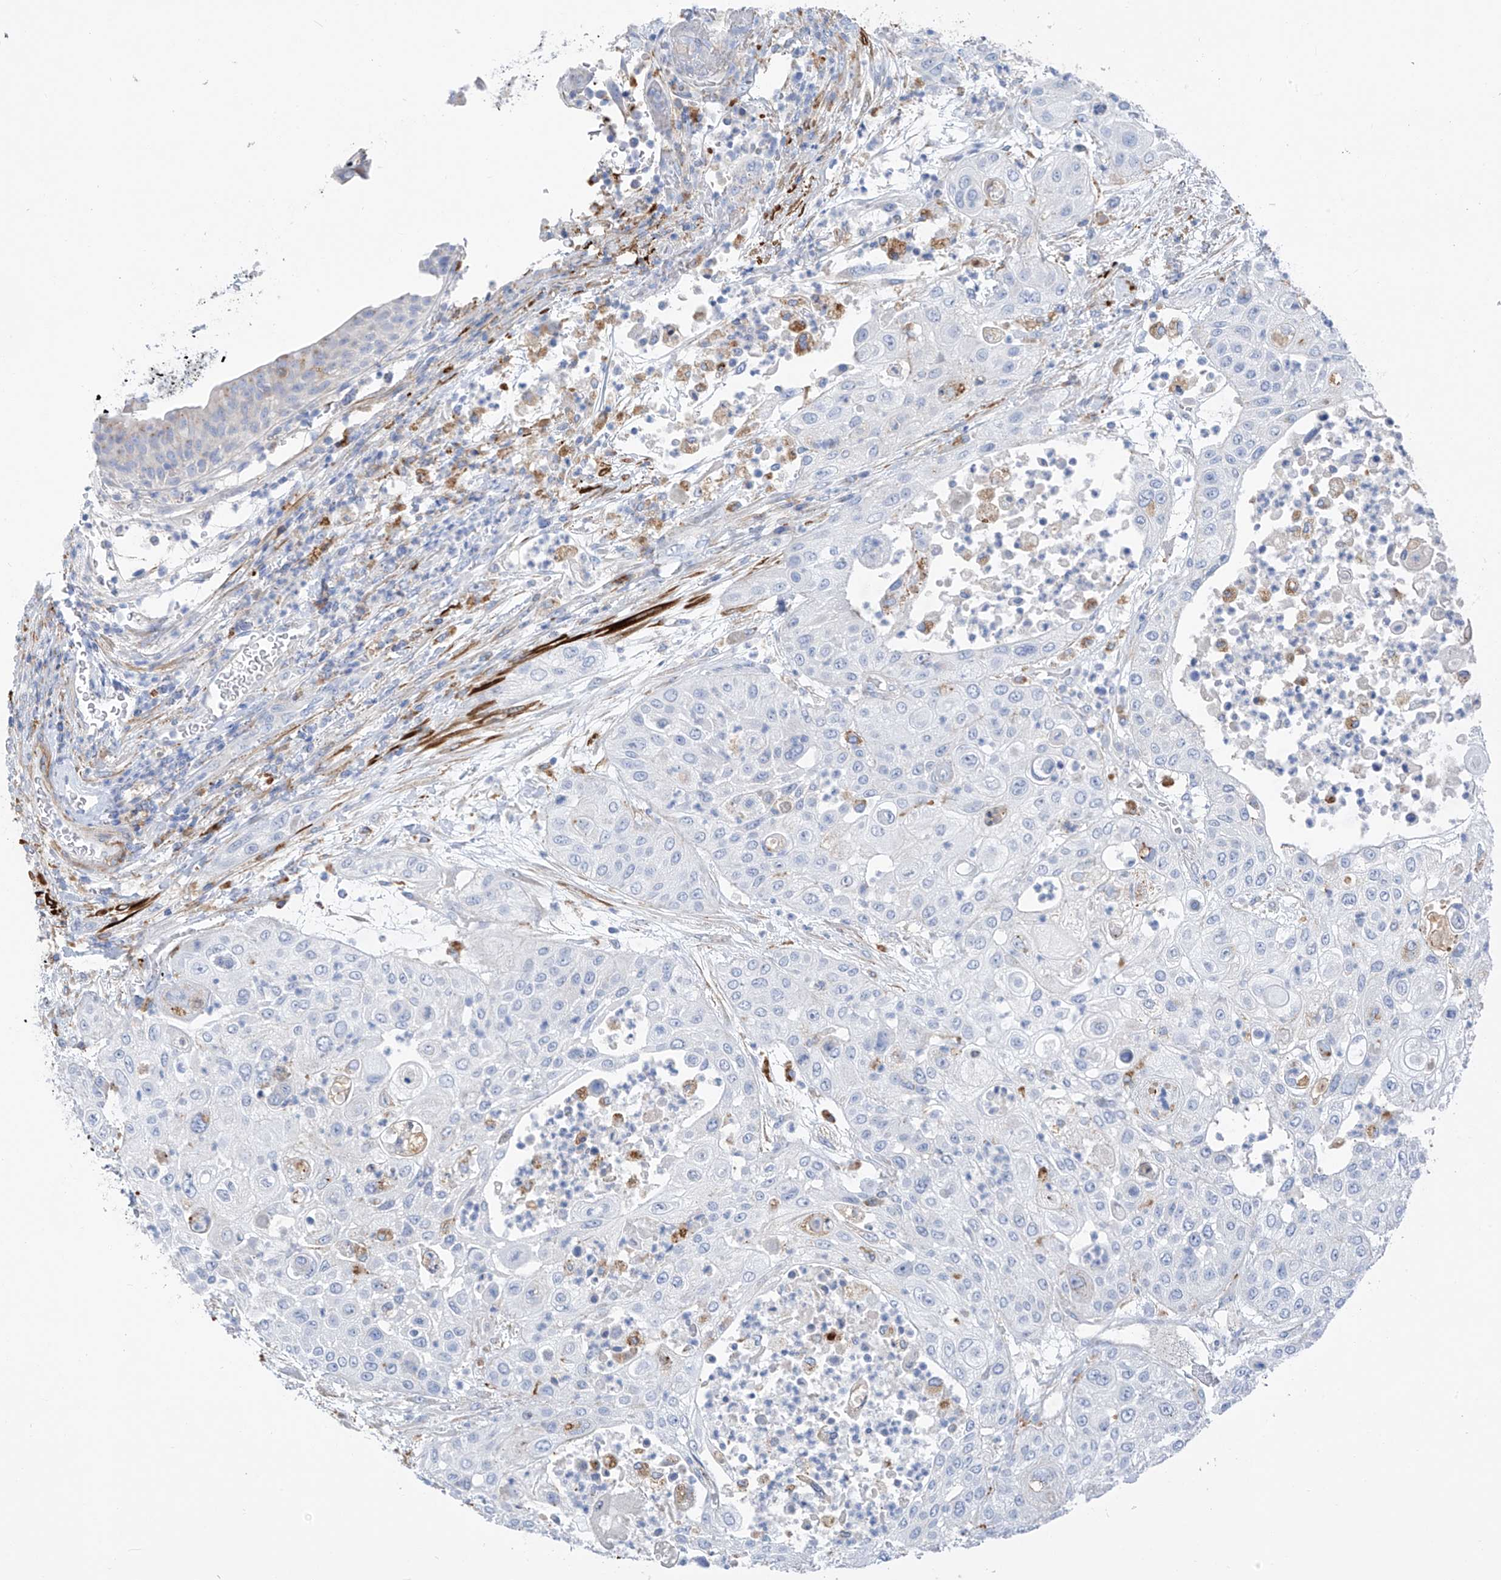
{"staining": {"intensity": "negative", "quantity": "none", "location": "none"}, "tissue": "urothelial cancer", "cell_type": "Tumor cells", "image_type": "cancer", "snomed": [{"axis": "morphology", "description": "Urothelial carcinoma, High grade"}, {"axis": "topography", "description": "Urinary bladder"}], "caption": "This is a image of immunohistochemistry staining of high-grade urothelial carcinoma, which shows no staining in tumor cells.", "gene": "GLMP", "patient": {"sex": "female", "age": 79}}